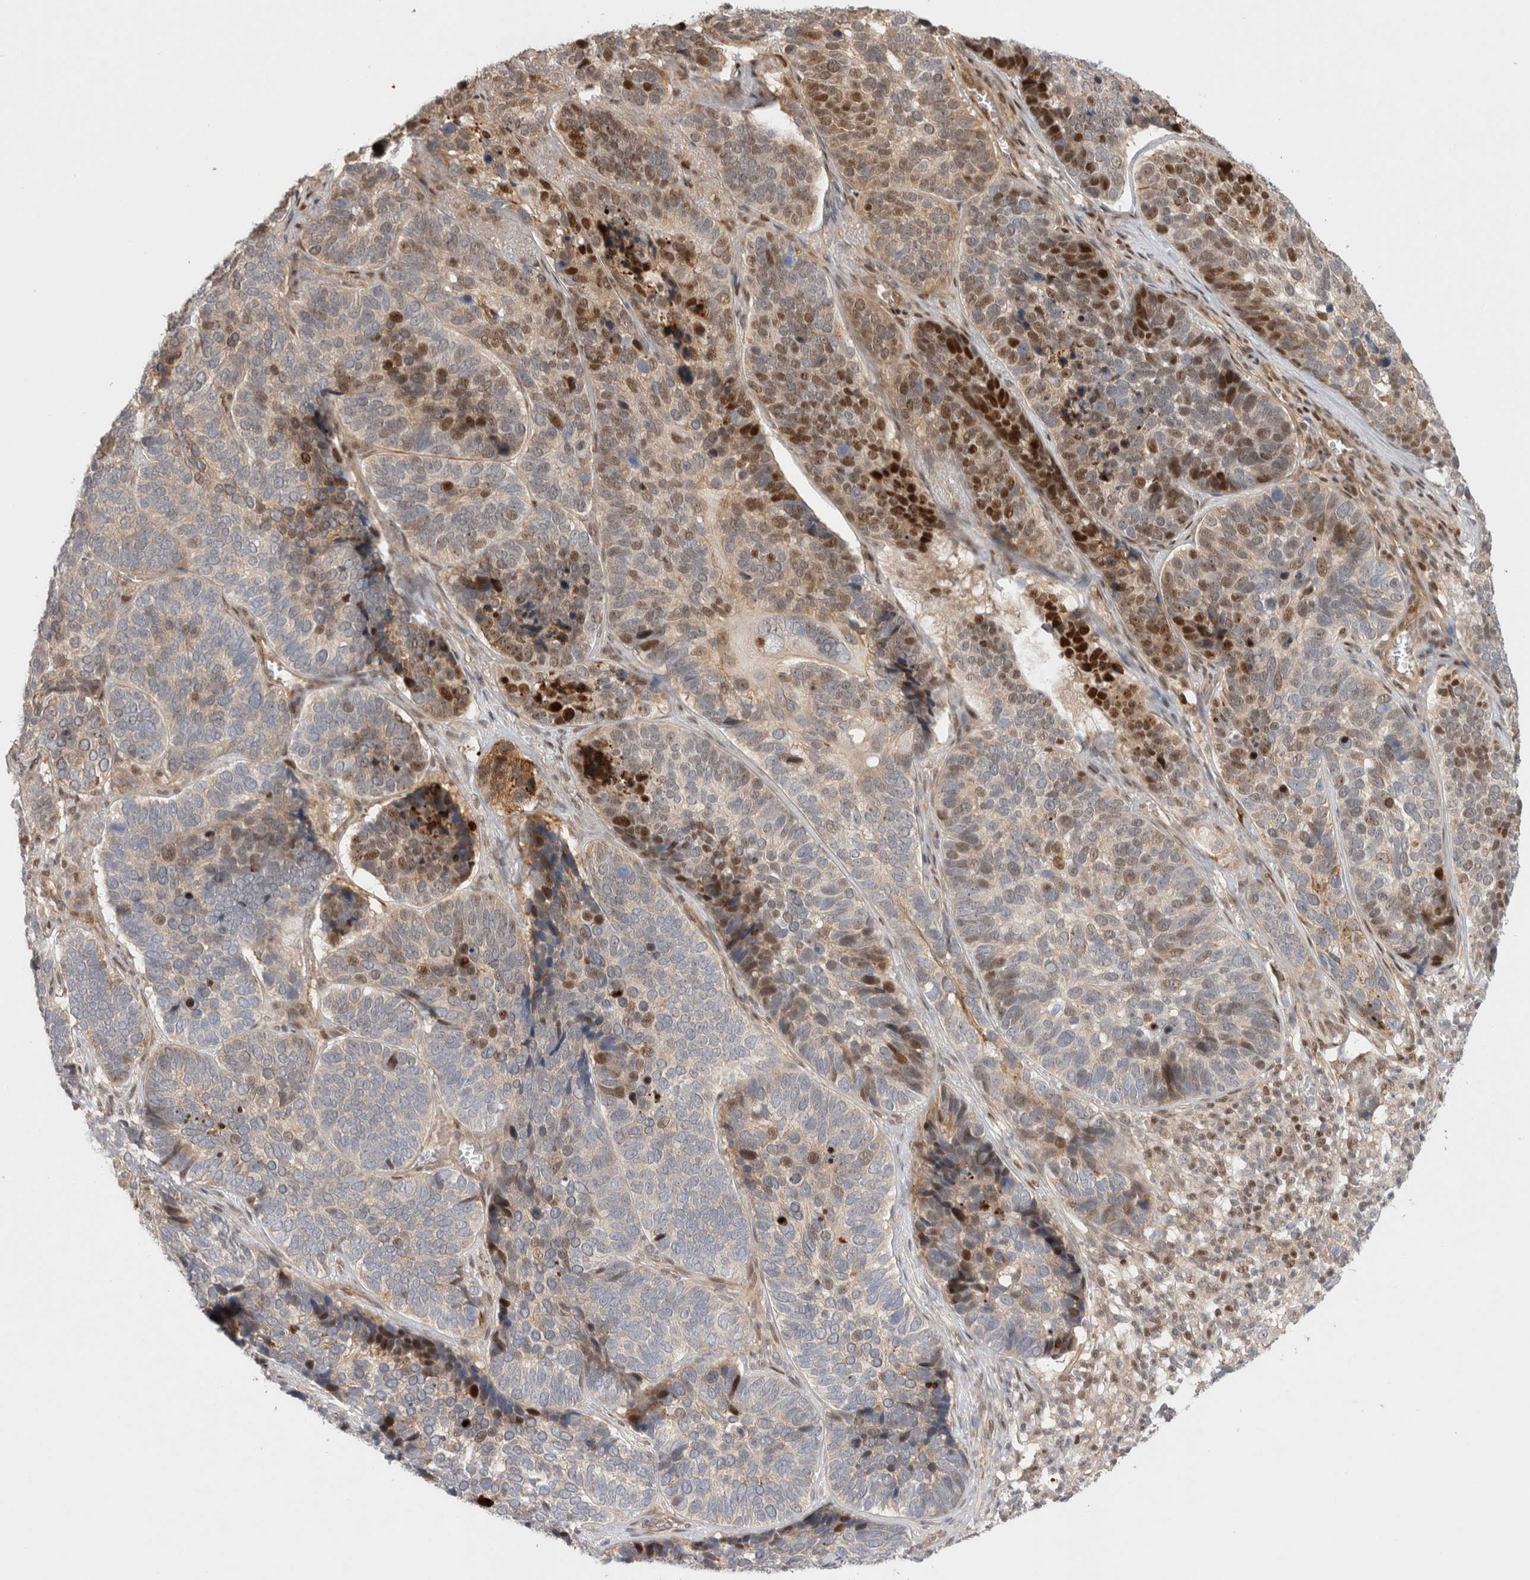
{"staining": {"intensity": "strong", "quantity": "25%-75%", "location": "nuclear"}, "tissue": "skin cancer", "cell_type": "Tumor cells", "image_type": "cancer", "snomed": [{"axis": "morphology", "description": "Basal cell carcinoma"}, {"axis": "topography", "description": "Skin"}], "caption": "A brown stain shows strong nuclear staining of a protein in basal cell carcinoma (skin) tumor cells. The protein is stained brown, and the nuclei are stained in blue (DAB IHC with brightfield microscopy, high magnification).", "gene": "TCF4", "patient": {"sex": "male", "age": 62}}